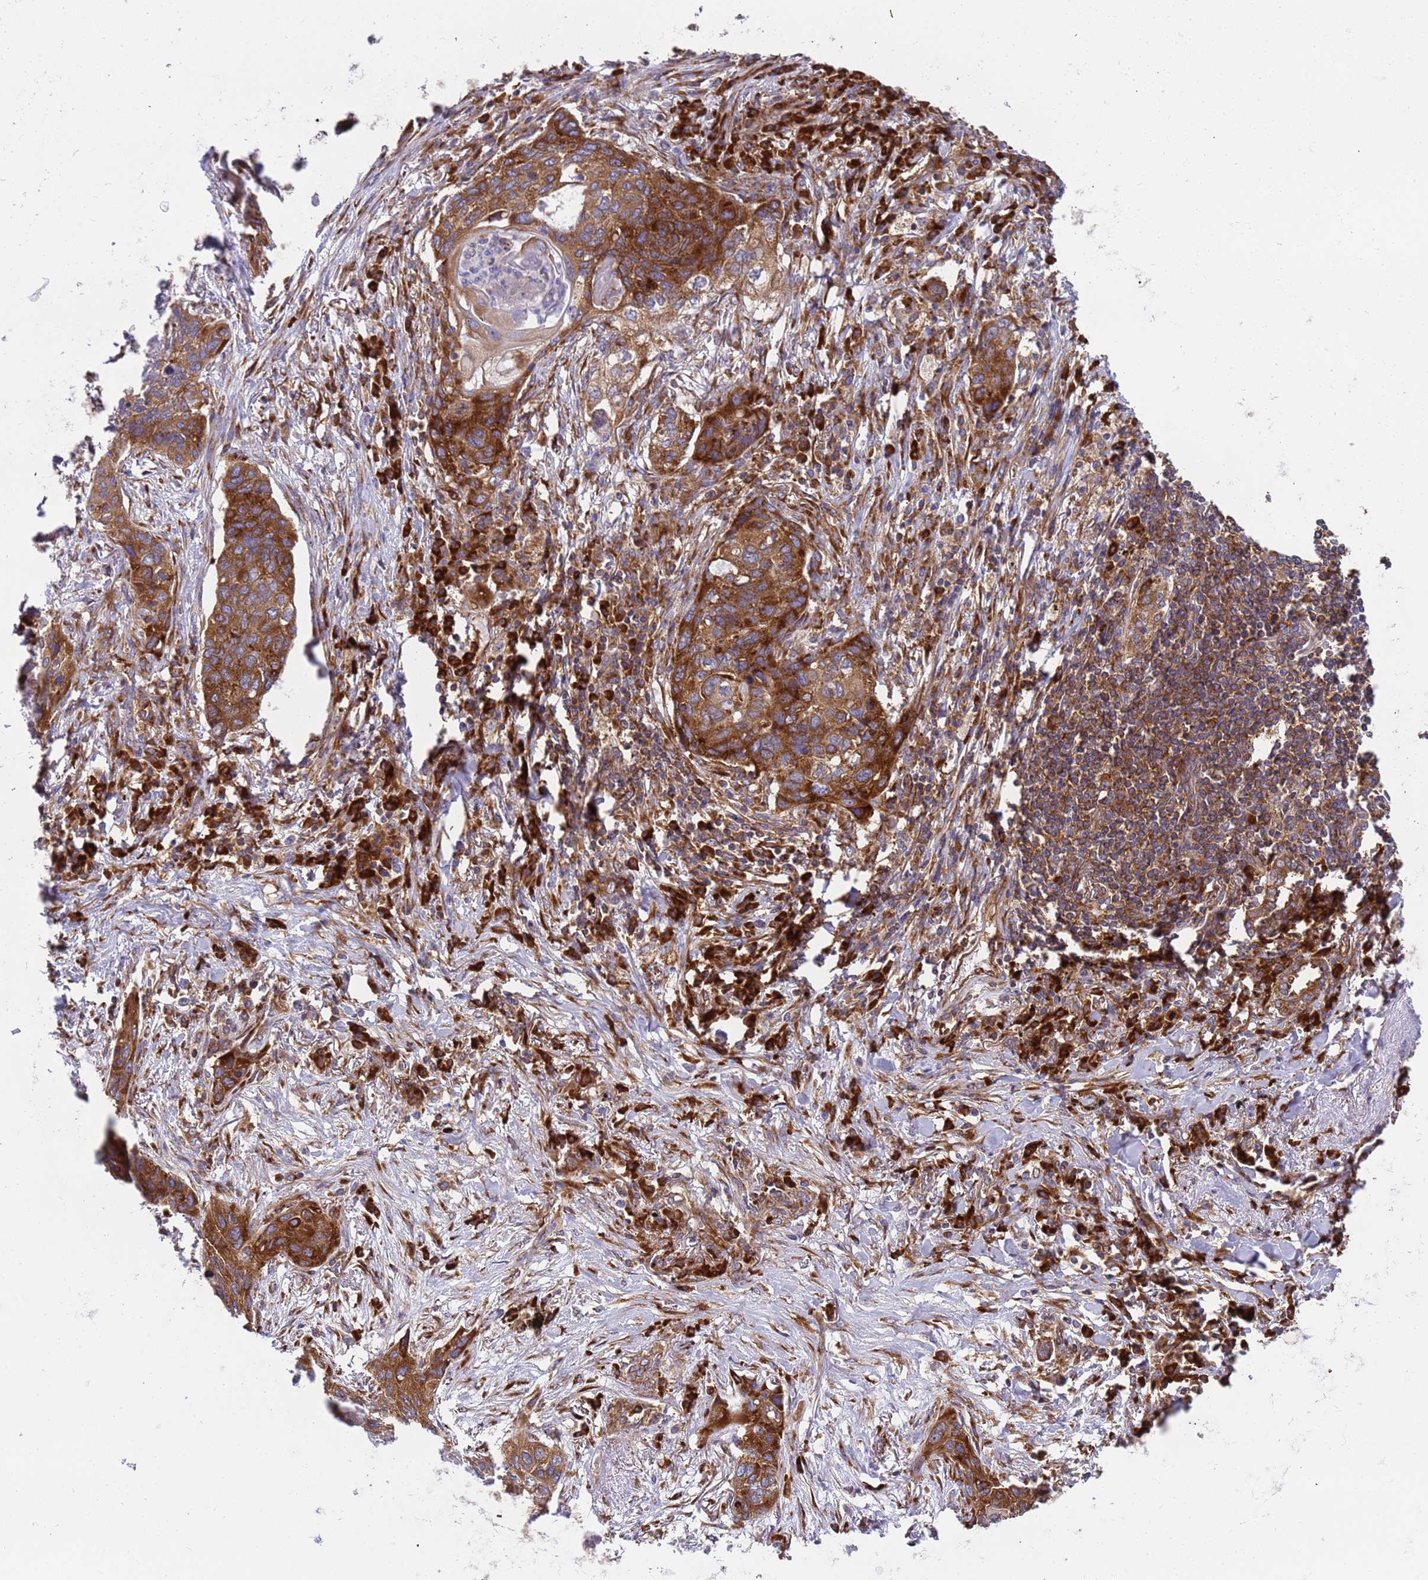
{"staining": {"intensity": "strong", "quantity": ">75%", "location": "cytoplasmic/membranous"}, "tissue": "lung cancer", "cell_type": "Tumor cells", "image_type": "cancer", "snomed": [{"axis": "morphology", "description": "Squamous cell carcinoma, NOS"}, {"axis": "topography", "description": "Lung"}], "caption": "Lung squamous cell carcinoma tissue exhibits strong cytoplasmic/membranous staining in approximately >75% of tumor cells", "gene": "RPL36", "patient": {"sex": "female", "age": 63}}